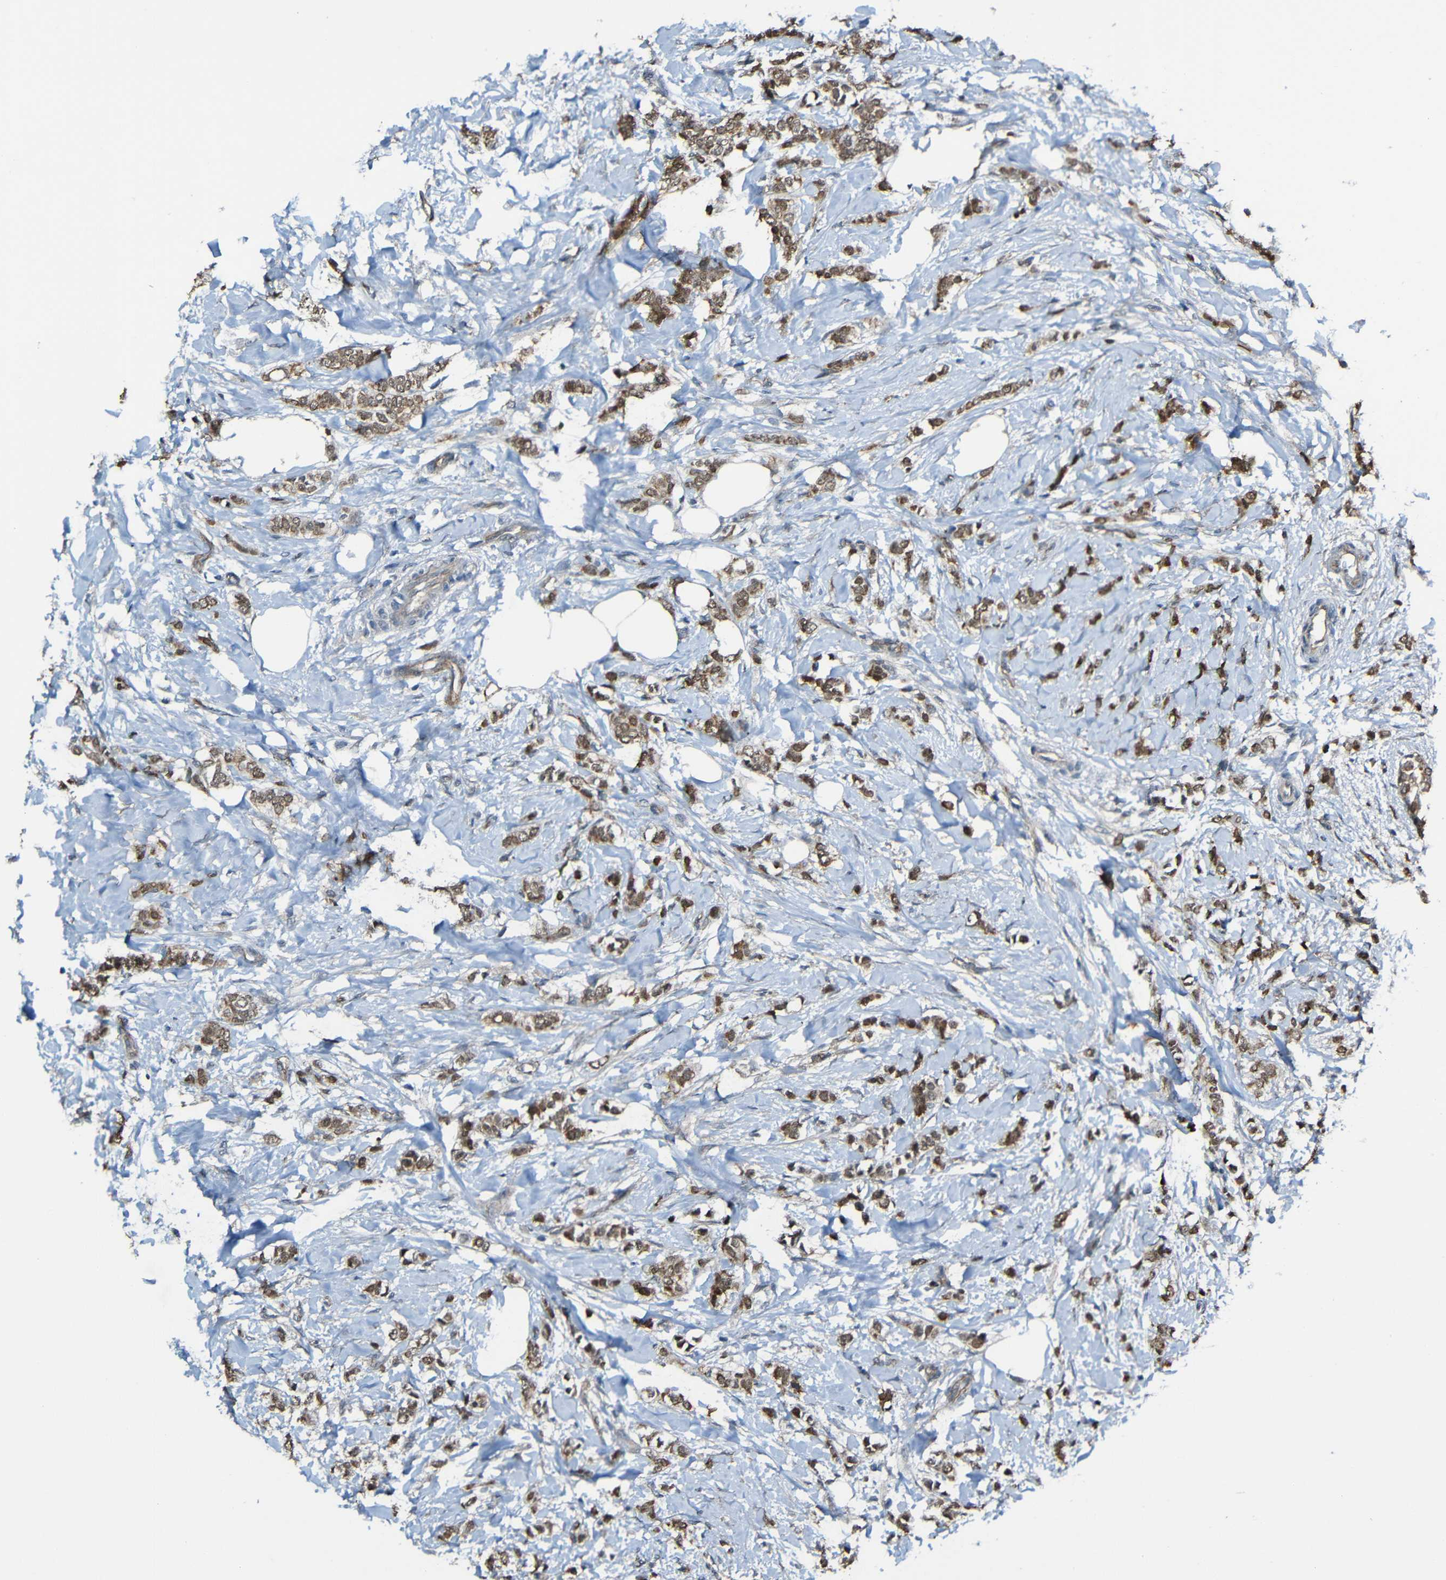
{"staining": {"intensity": "moderate", "quantity": ">75%", "location": "cytoplasmic/membranous"}, "tissue": "breast cancer", "cell_type": "Tumor cells", "image_type": "cancer", "snomed": [{"axis": "morphology", "description": "Lobular carcinoma, in situ"}, {"axis": "morphology", "description": "Lobular carcinoma"}, {"axis": "topography", "description": "Breast"}], "caption": "A histopathology image of human breast cancer stained for a protein displays moderate cytoplasmic/membranous brown staining in tumor cells. The protein of interest is stained brown, and the nuclei are stained in blue (DAB IHC with brightfield microscopy, high magnification).", "gene": "LGR5", "patient": {"sex": "female", "age": 41}}